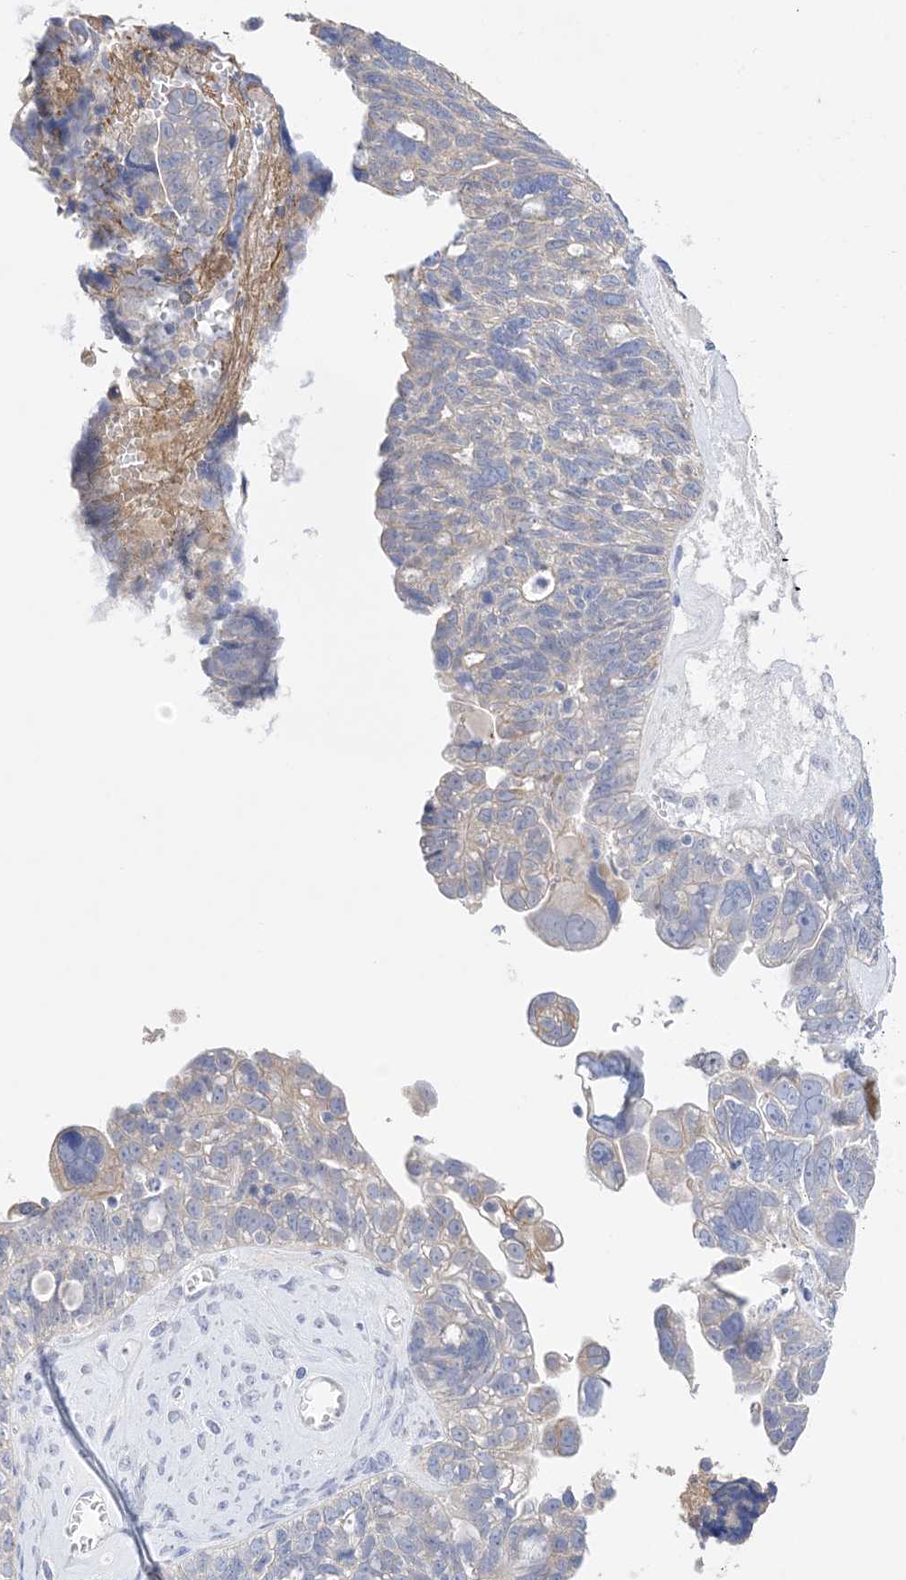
{"staining": {"intensity": "negative", "quantity": "none", "location": "none"}, "tissue": "ovarian cancer", "cell_type": "Tumor cells", "image_type": "cancer", "snomed": [{"axis": "morphology", "description": "Cystadenocarcinoma, serous, NOS"}, {"axis": "topography", "description": "Ovary"}], "caption": "Tumor cells are negative for brown protein staining in ovarian cancer. (Immunohistochemistry, brightfield microscopy, high magnification).", "gene": "PLK4", "patient": {"sex": "female", "age": 79}}